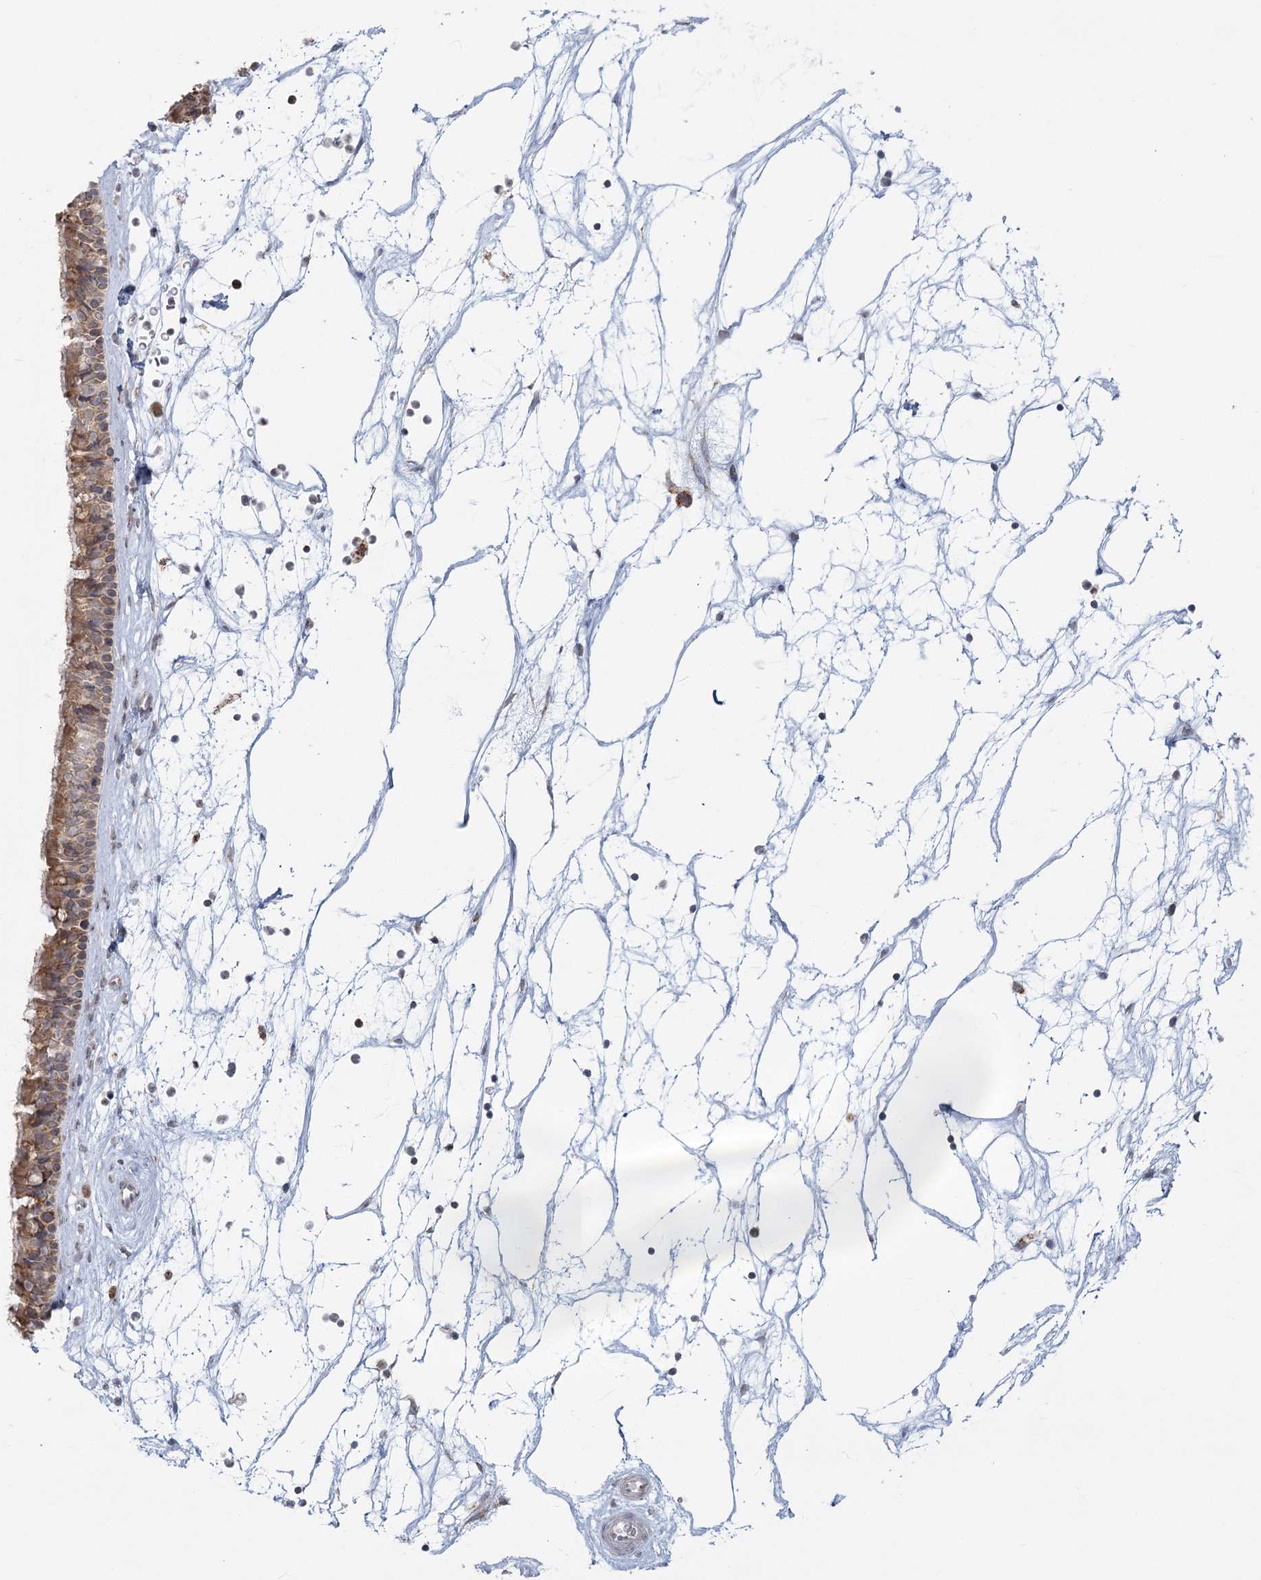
{"staining": {"intensity": "moderate", "quantity": ">75%", "location": "cytoplasmic/membranous"}, "tissue": "nasopharynx", "cell_type": "Respiratory epithelial cells", "image_type": "normal", "snomed": [{"axis": "morphology", "description": "Normal tissue, NOS"}, {"axis": "topography", "description": "Nasopharynx"}], "caption": "Protein staining displays moderate cytoplasmic/membranous positivity in approximately >75% of respiratory epithelial cells in normal nasopharynx. The protein is shown in brown color, while the nuclei are stained blue.", "gene": "LACTB", "patient": {"sex": "male", "age": 64}}